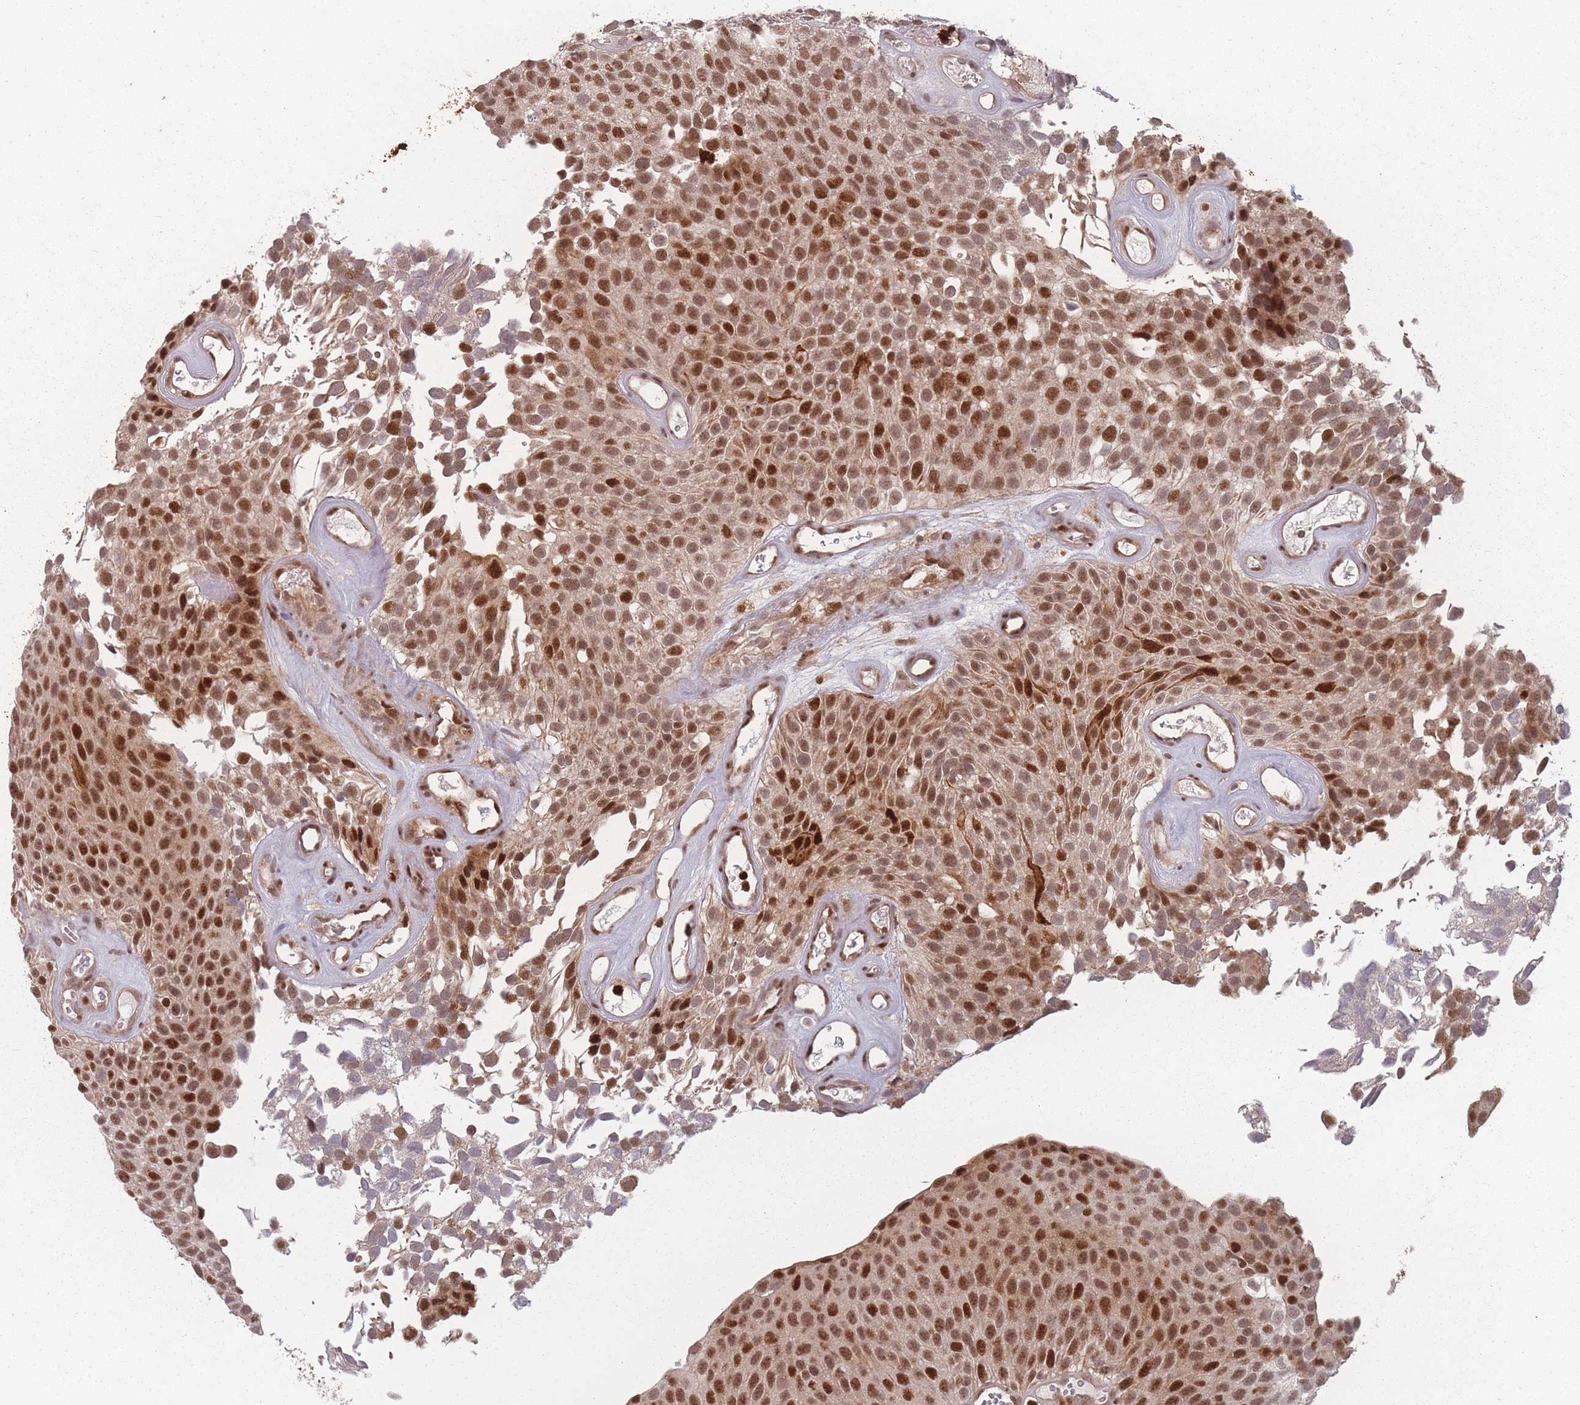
{"staining": {"intensity": "strong", "quantity": ">75%", "location": "nuclear"}, "tissue": "urothelial cancer", "cell_type": "Tumor cells", "image_type": "cancer", "snomed": [{"axis": "morphology", "description": "Urothelial carcinoma, Low grade"}, {"axis": "topography", "description": "Urinary bladder"}], "caption": "Protein staining reveals strong nuclear positivity in about >75% of tumor cells in urothelial cancer.", "gene": "WDR55", "patient": {"sex": "male", "age": 89}}